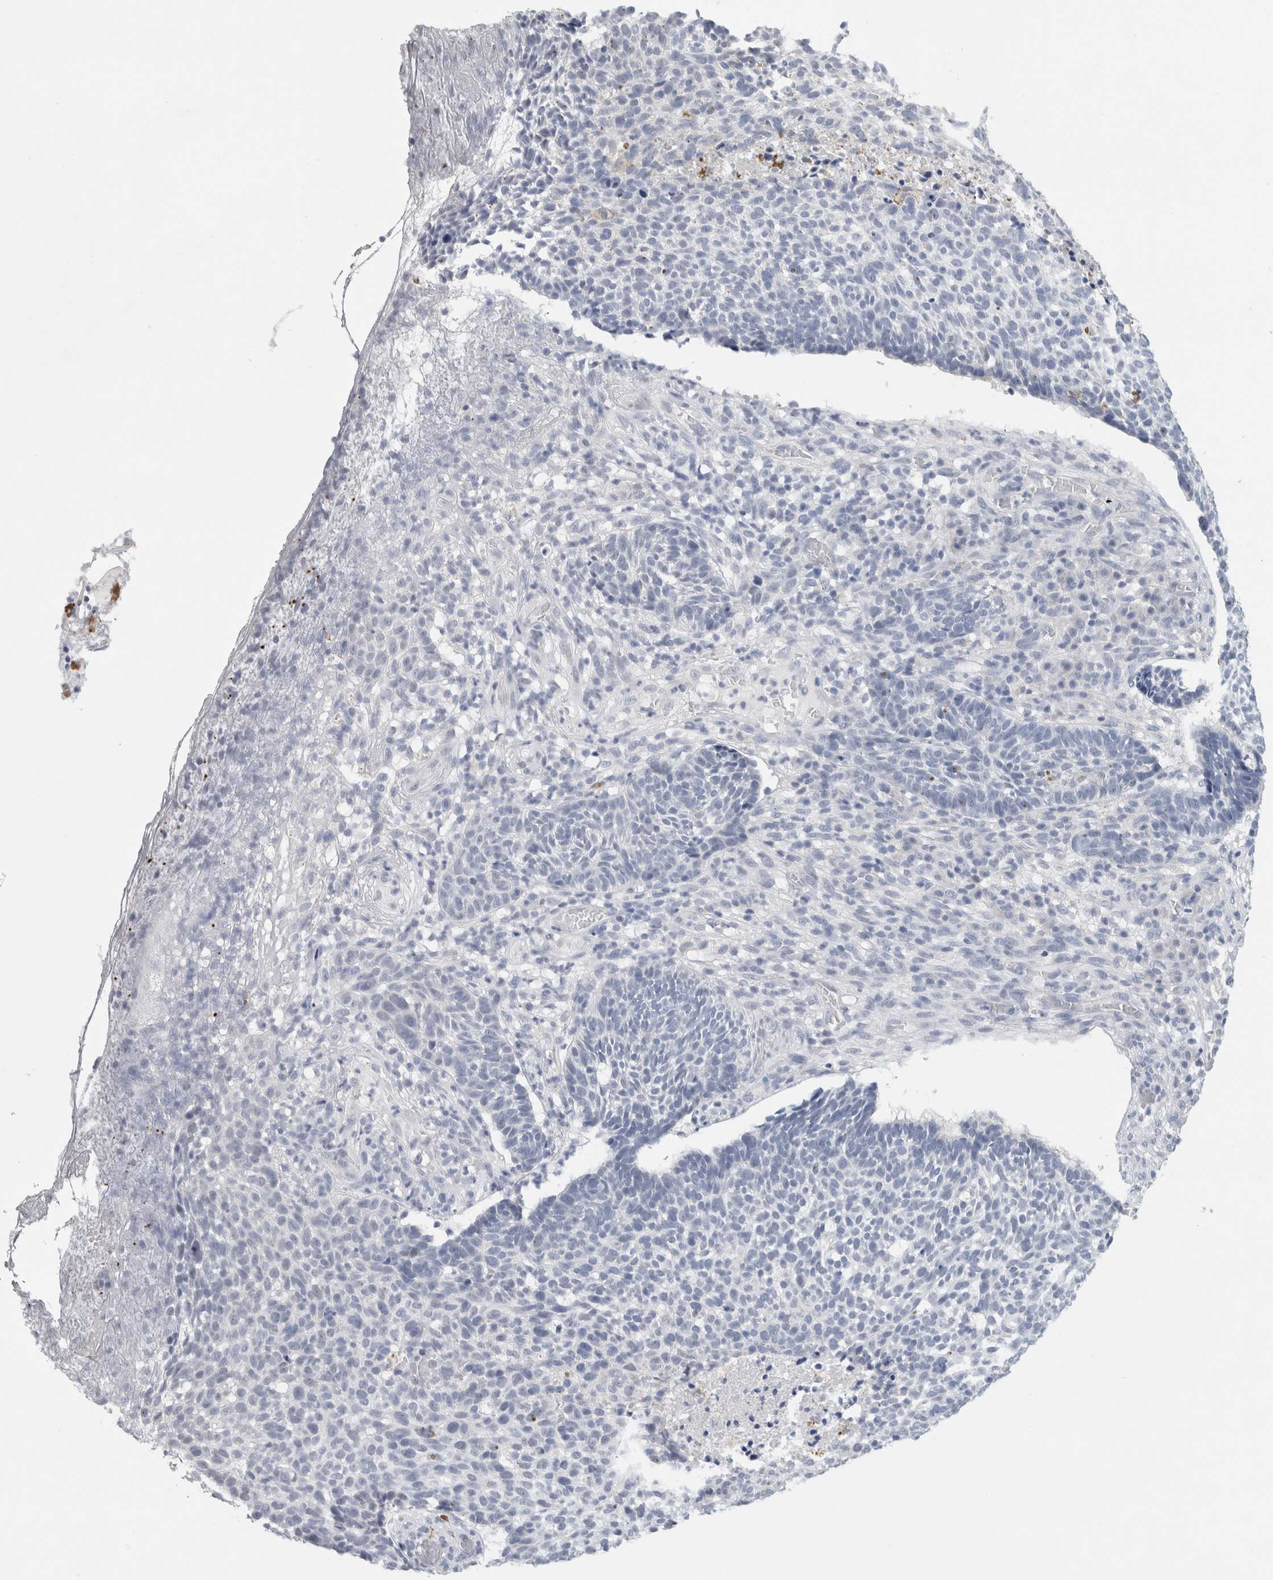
{"staining": {"intensity": "negative", "quantity": "none", "location": "none"}, "tissue": "skin cancer", "cell_type": "Tumor cells", "image_type": "cancer", "snomed": [{"axis": "morphology", "description": "Basal cell carcinoma"}, {"axis": "topography", "description": "Skin"}], "caption": "Protein analysis of basal cell carcinoma (skin) displays no significant positivity in tumor cells.", "gene": "TONSL", "patient": {"sex": "male", "age": 85}}